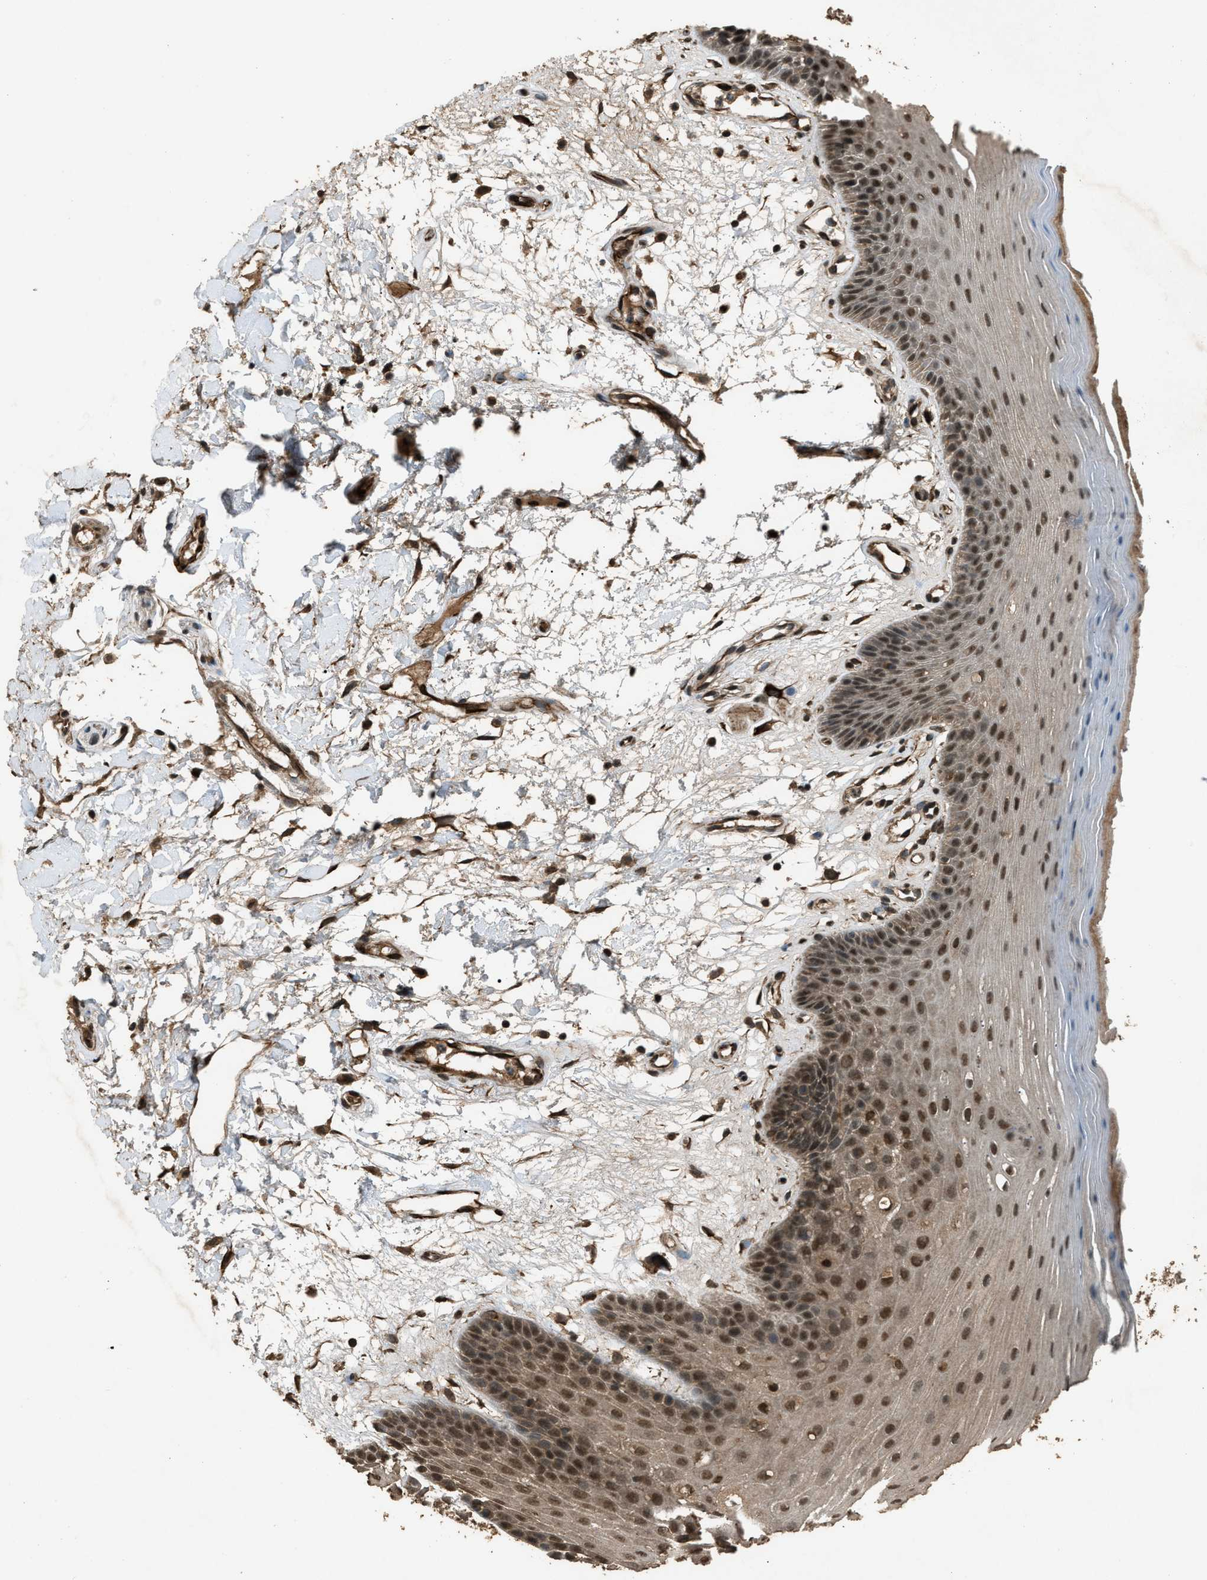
{"staining": {"intensity": "strong", "quantity": ">75%", "location": "cytoplasmic/membranous,nuclear"}, "tissue": "oral mucosa", "cell_type": "Squamous epithelial cells", "image_type": "normal", "snomed": [{"axis": "morphology", "description": "Normal tissue, NOS"}, {"axis": "morphology", "description": "Squamous cell carcinoma, NOS"}, {"axis": "topography", "description": "Oral tissue"}, {"axis": "topography", "description": "Head-Neck"}], "caption": "About >75% of squamous epithelial cells in normal oral mucosa display strong cytoplasmic/membranous,nuclear protein positivity as visualized by brown immunohistochemical staining.", "gene": "SERTAD2", "patient": {"sex": "male", "age": 71}}